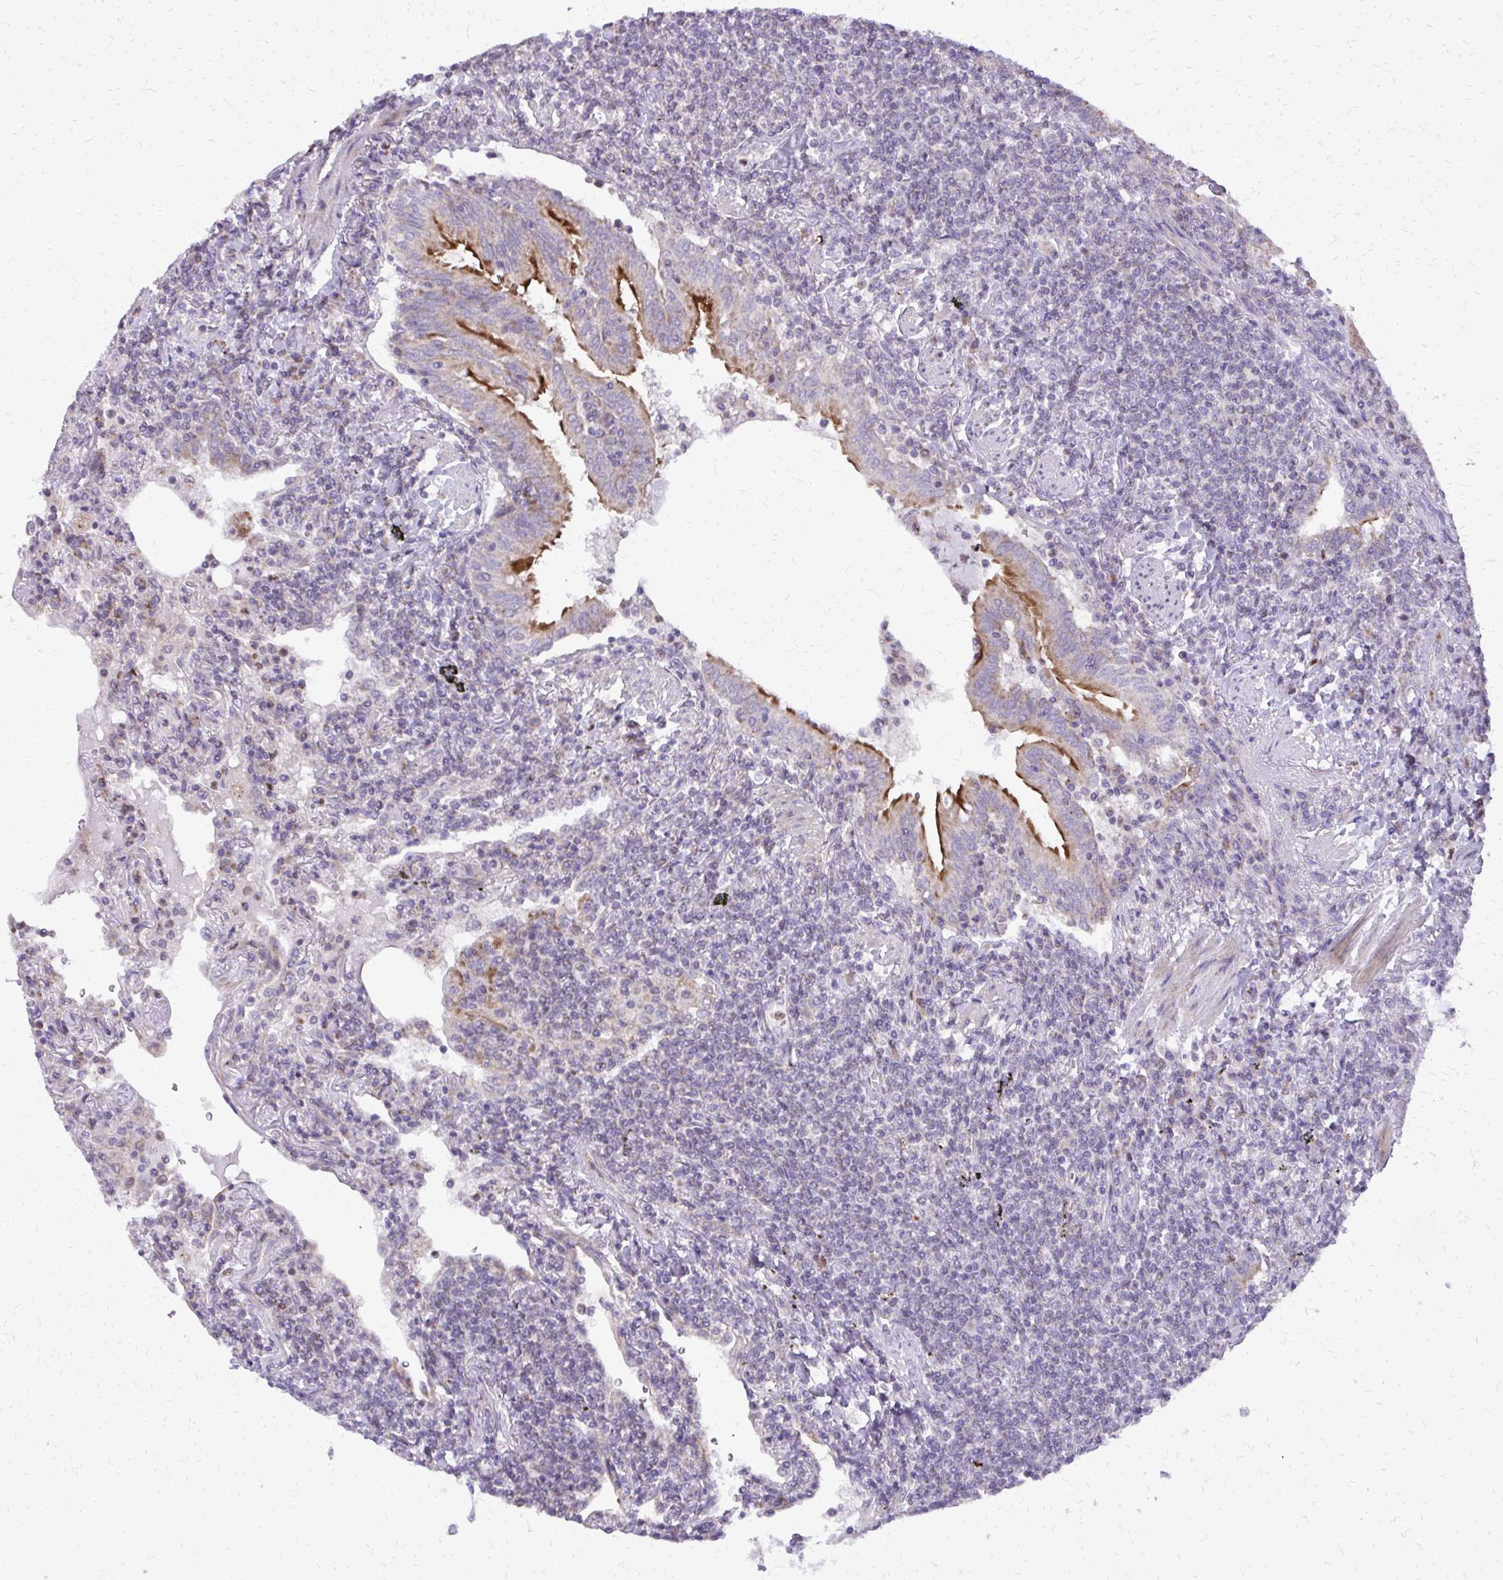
{"staining": {"intensity": "negative", "quantity": "none", "location": "none"}, "tissue": "lymphoma", "cell_type": "Tumor cells", "image_type": "cancer", "snomed": [{"axis": "morphology", "description": "Malignant lymphoma, non-Hodgkin's type, Low grade"}, {"axis": "topography", "description": "Lung"}], "caption": "Lymphoma was stained to show a protein in brown. There is no significant positivity in tumor cells.", "gene": "ABCC3", "patient": {"sex": "female", "age": 71}}